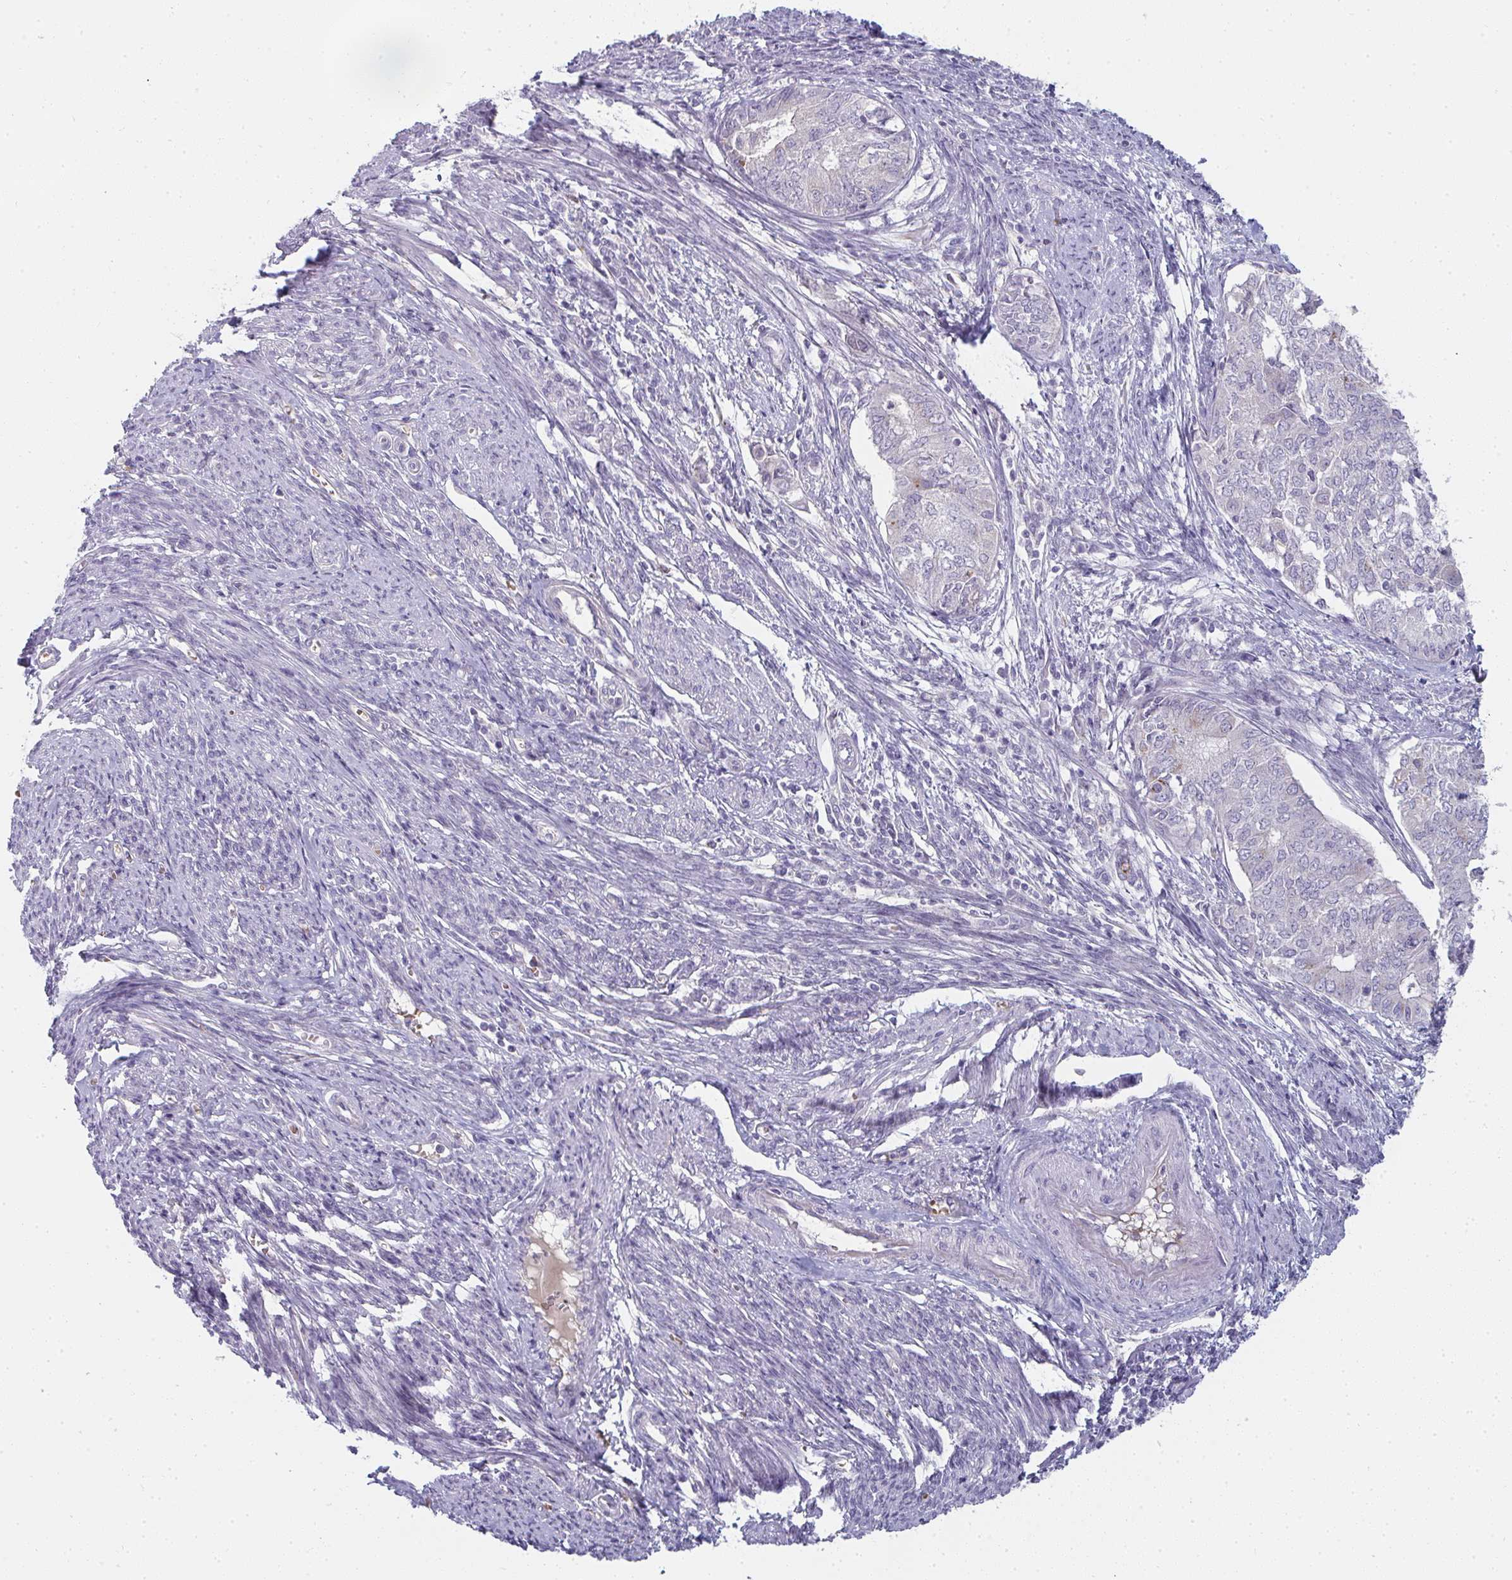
{"staining": {"intensity": "negative", "quantity": "none", "location": "none"}, "tissue": "endometrial cancer", "cell_type": "Tumor cells", "image_type": "cancer", "snomed": [{"axis": "morphology", "description": "Adenocarcinoma, NOS"}, {"axis": "topography", "description": "Endometrium"}], "caption": "The IHC image has no significant positivity in tumor cells of endometrial cancer tissue. (Brightfield microscopy of DAB (3,3'-diaminobenzidine) immunohistochemistry (IHC) at high magnification).", "gene": "SHB", "patient": {"sex": "female", "age": 62}}